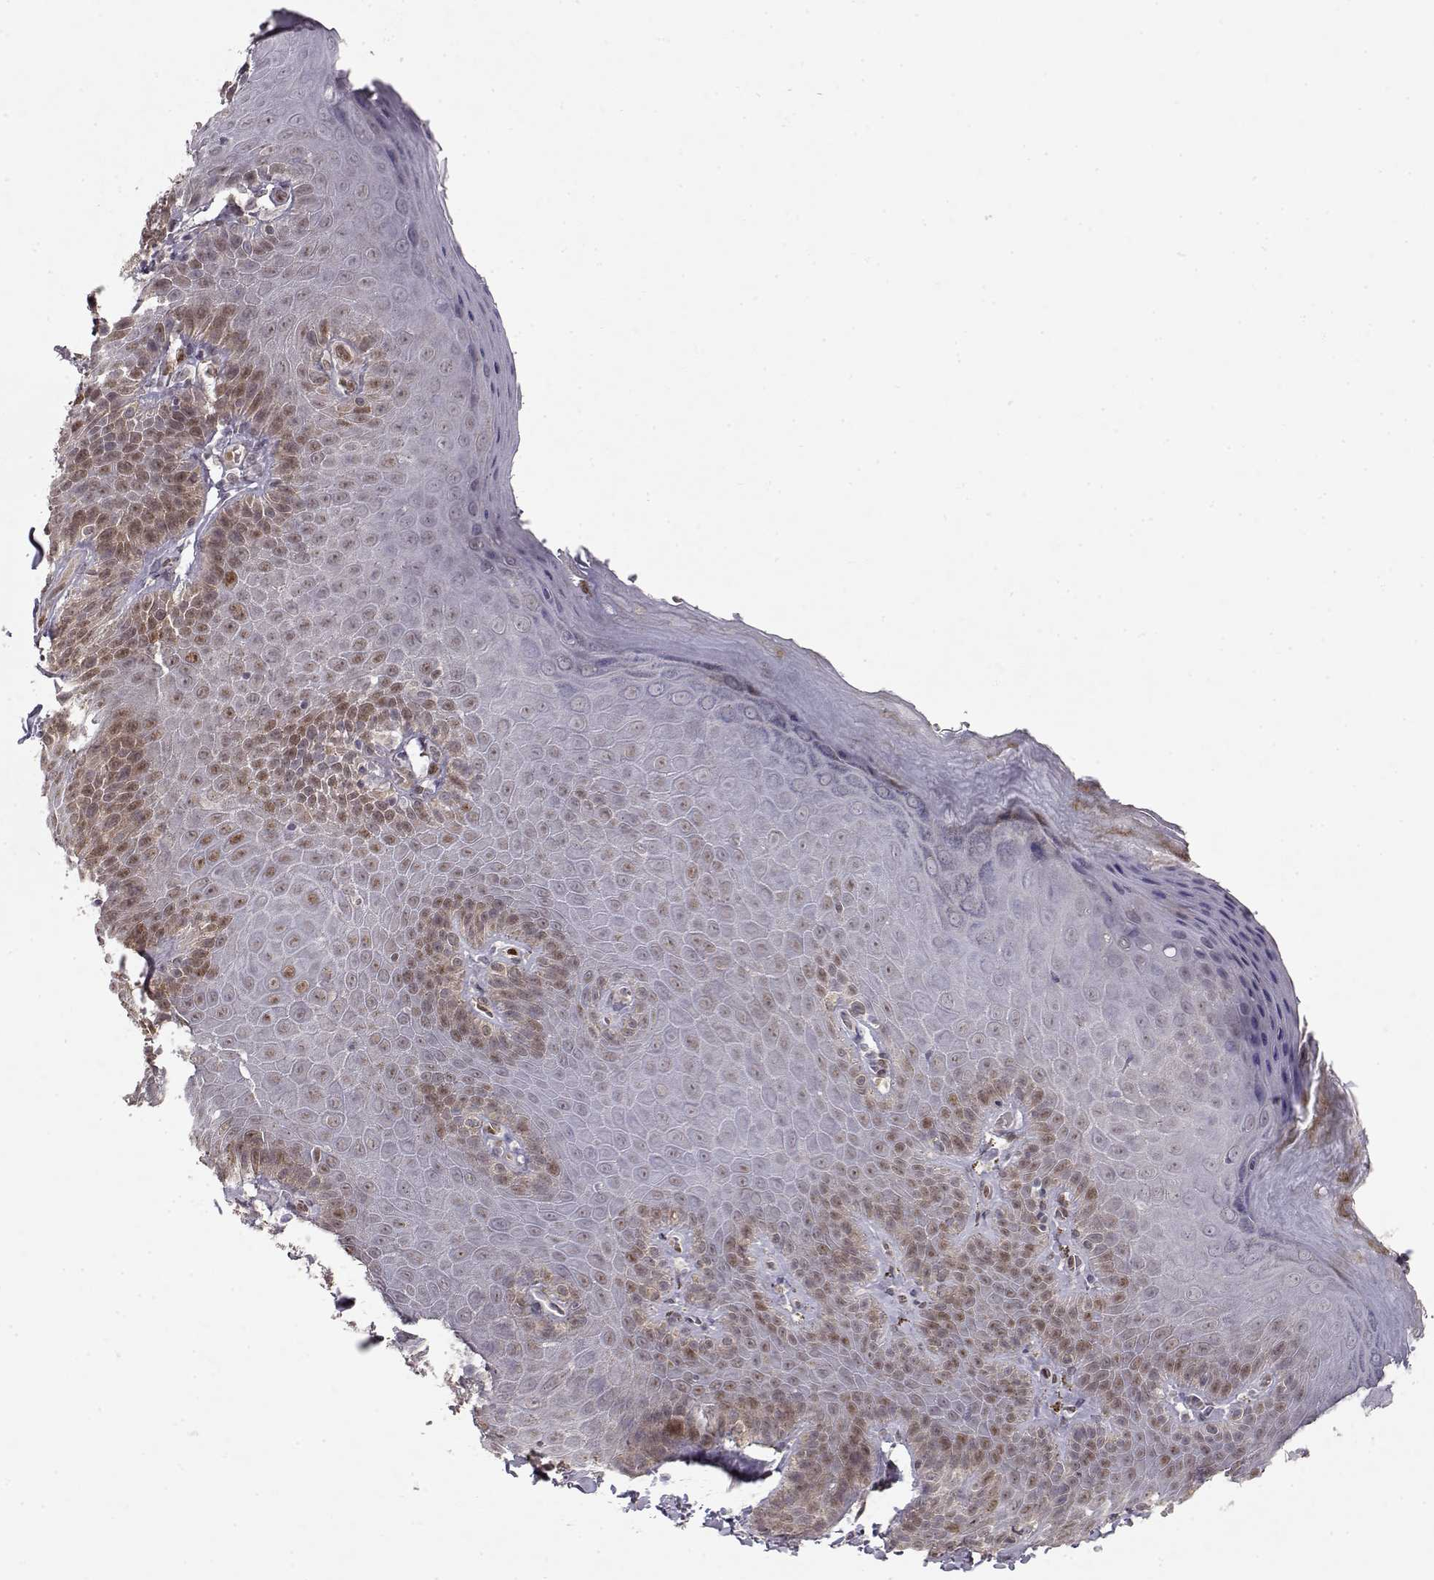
{"staining": {"intensity": "moderate", "quantity": "<25%", "location": "nuclear"}, "tissue": "skin", "cell_type": "Epidermal cells", "image_type": "normal", "snomed": [{"axis": "morphology", "description": "Normal tissue, NOS"}, {"axis": "topography", "description": "Anal"}], "caption": "The micrograph demonstrates a brown stain indicating the presence of a protein in the nuclear of epidermal cells in skin.", "gene": "CDK4", "patient": {"sex": "male", "age": 53}}